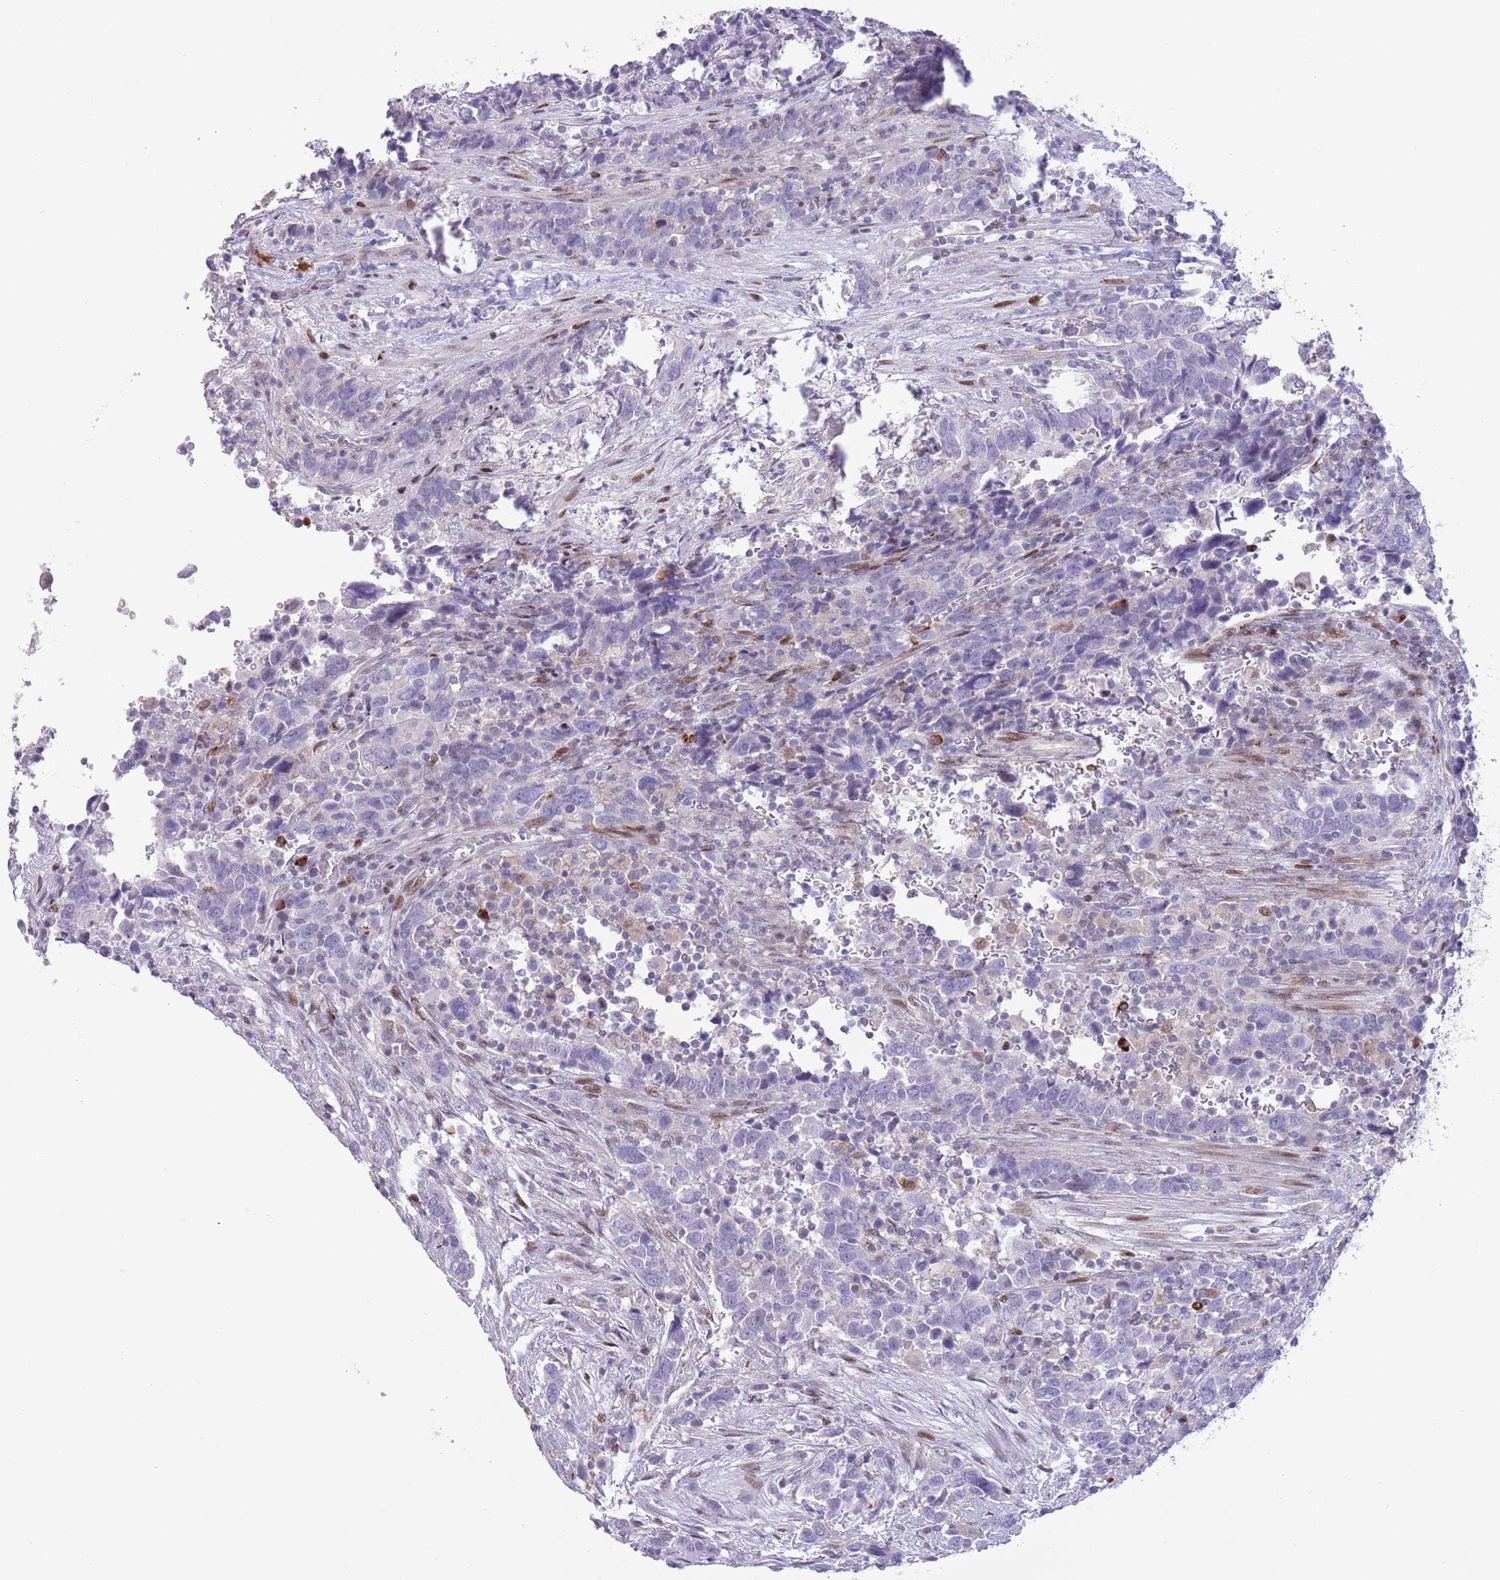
{"staining": {"intensity": "negative", "quantity": "none", "location": "none"}, "tissue": "urothelial cancer", "cell_type": "Tumor cells", "image_type": "cancer", "snomed": [{"axis": "morphology", "description": "Urothelial carcinoma, High grade"}, {"axis": "topography", "description": "Urinary bladder"}], "caption": "Protein analysis of urothelial cancer displays no significant staining in tumor cells.", "gene": "ANO8", "patient": {"sex": "male", "age": 61}}